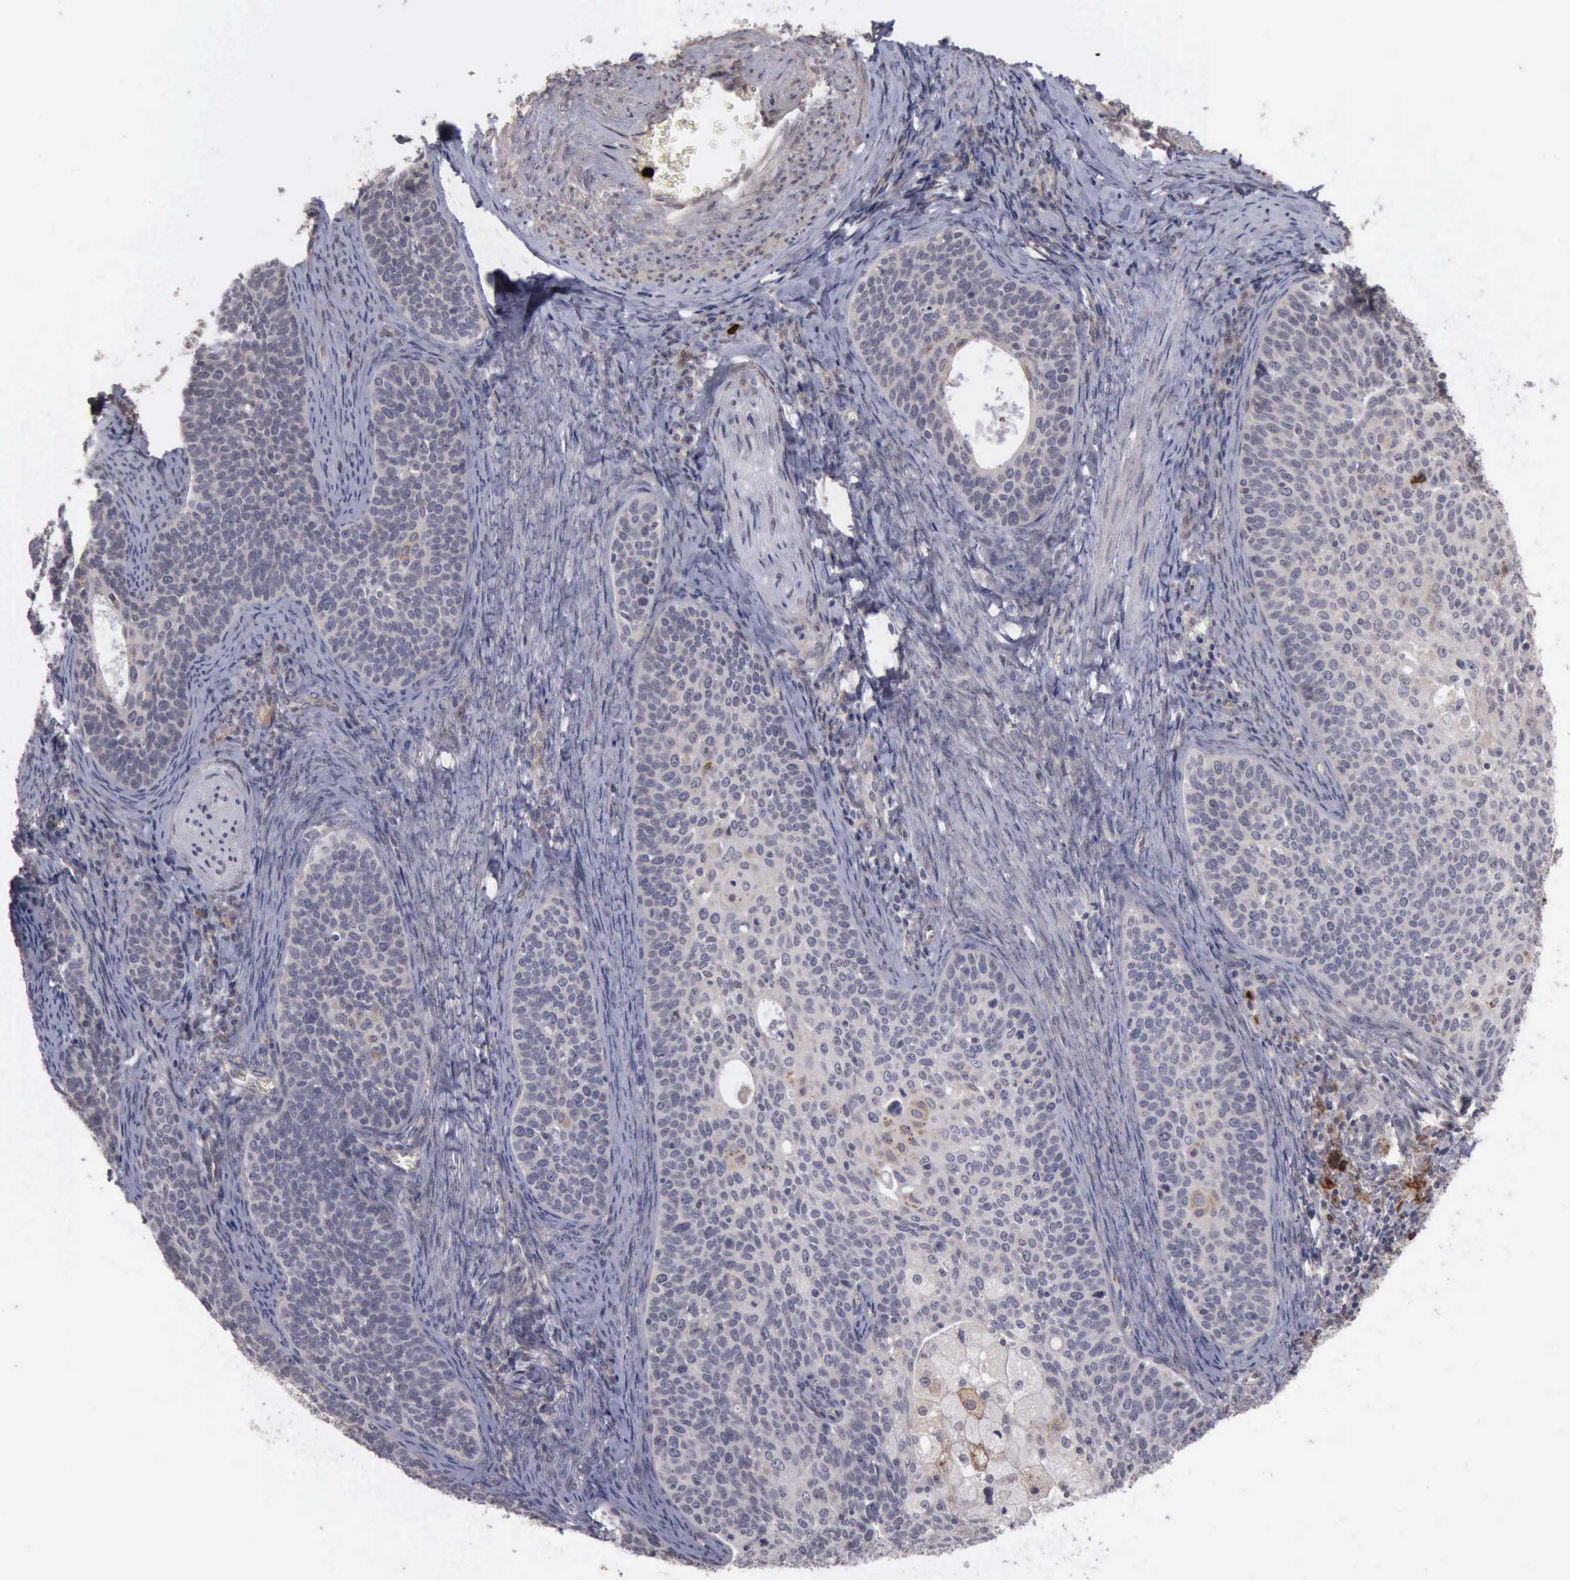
{"staining": {"intensity": "negative", "quantity": "none", "location": "none"}, "tissue": "cervical cancer", "cell_type": "Tumor cells", "image_type": "cancer", "snomed": [{"axis": "morphology", "description": "Squamous cell carcinoma, NOS"}, {"axis": "topography", "description": "Cervix"}], "caption": "IHC micrograph of neoplastic tissue: human cervical squamous cell carcinoma stained with DAB (3,3'-diaminobenzidine) exhibits no significant protein staining in tumor cells. (DAB immunohistochemistry (IHC) visualized using brightfield microscopy, high magnification).", "gene": "MMP9", "patient": {"sex": "female", "age": 33}}